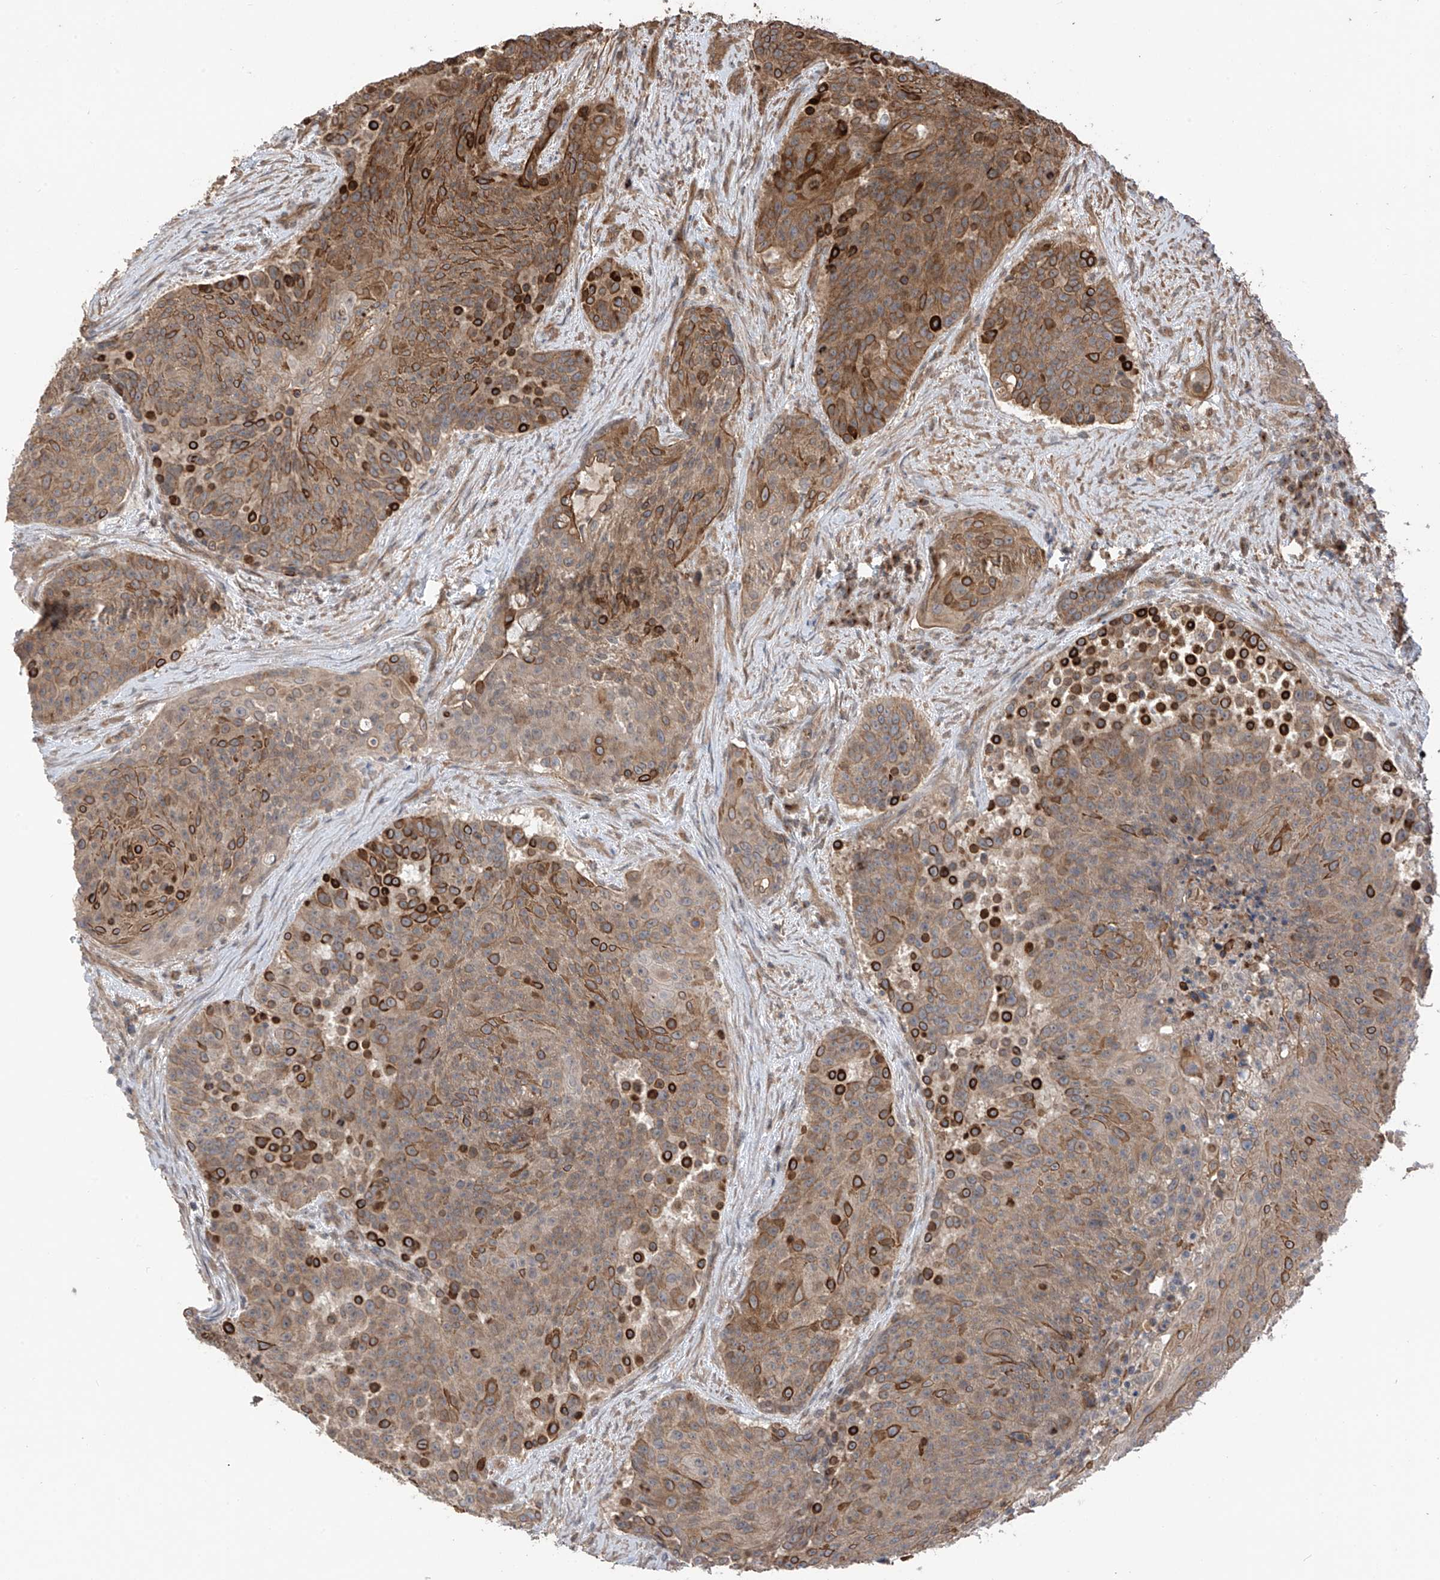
{"staining": {"intensity": "moderate", "quantity": ">75%", "location": "cytoplasmic/membranous"}, "tissue": "urothelial cancer", "cell_type": "Tumor cells", "image_type": "cancer", "snomed": [{"axis": "morphology", "description": "Urothelial carcinoma, High grade"}, {"axis": "topography", "description": "Urinary bladder"}], "caption": "This is an image of immunohistochemistry (IHC) staining of urothelial cancer, which shows moderate expression in the cytoplasmic/membranous of tumor cells.", "gene": "RPAIN", "patient": {"sex": "female", "age": 63}}